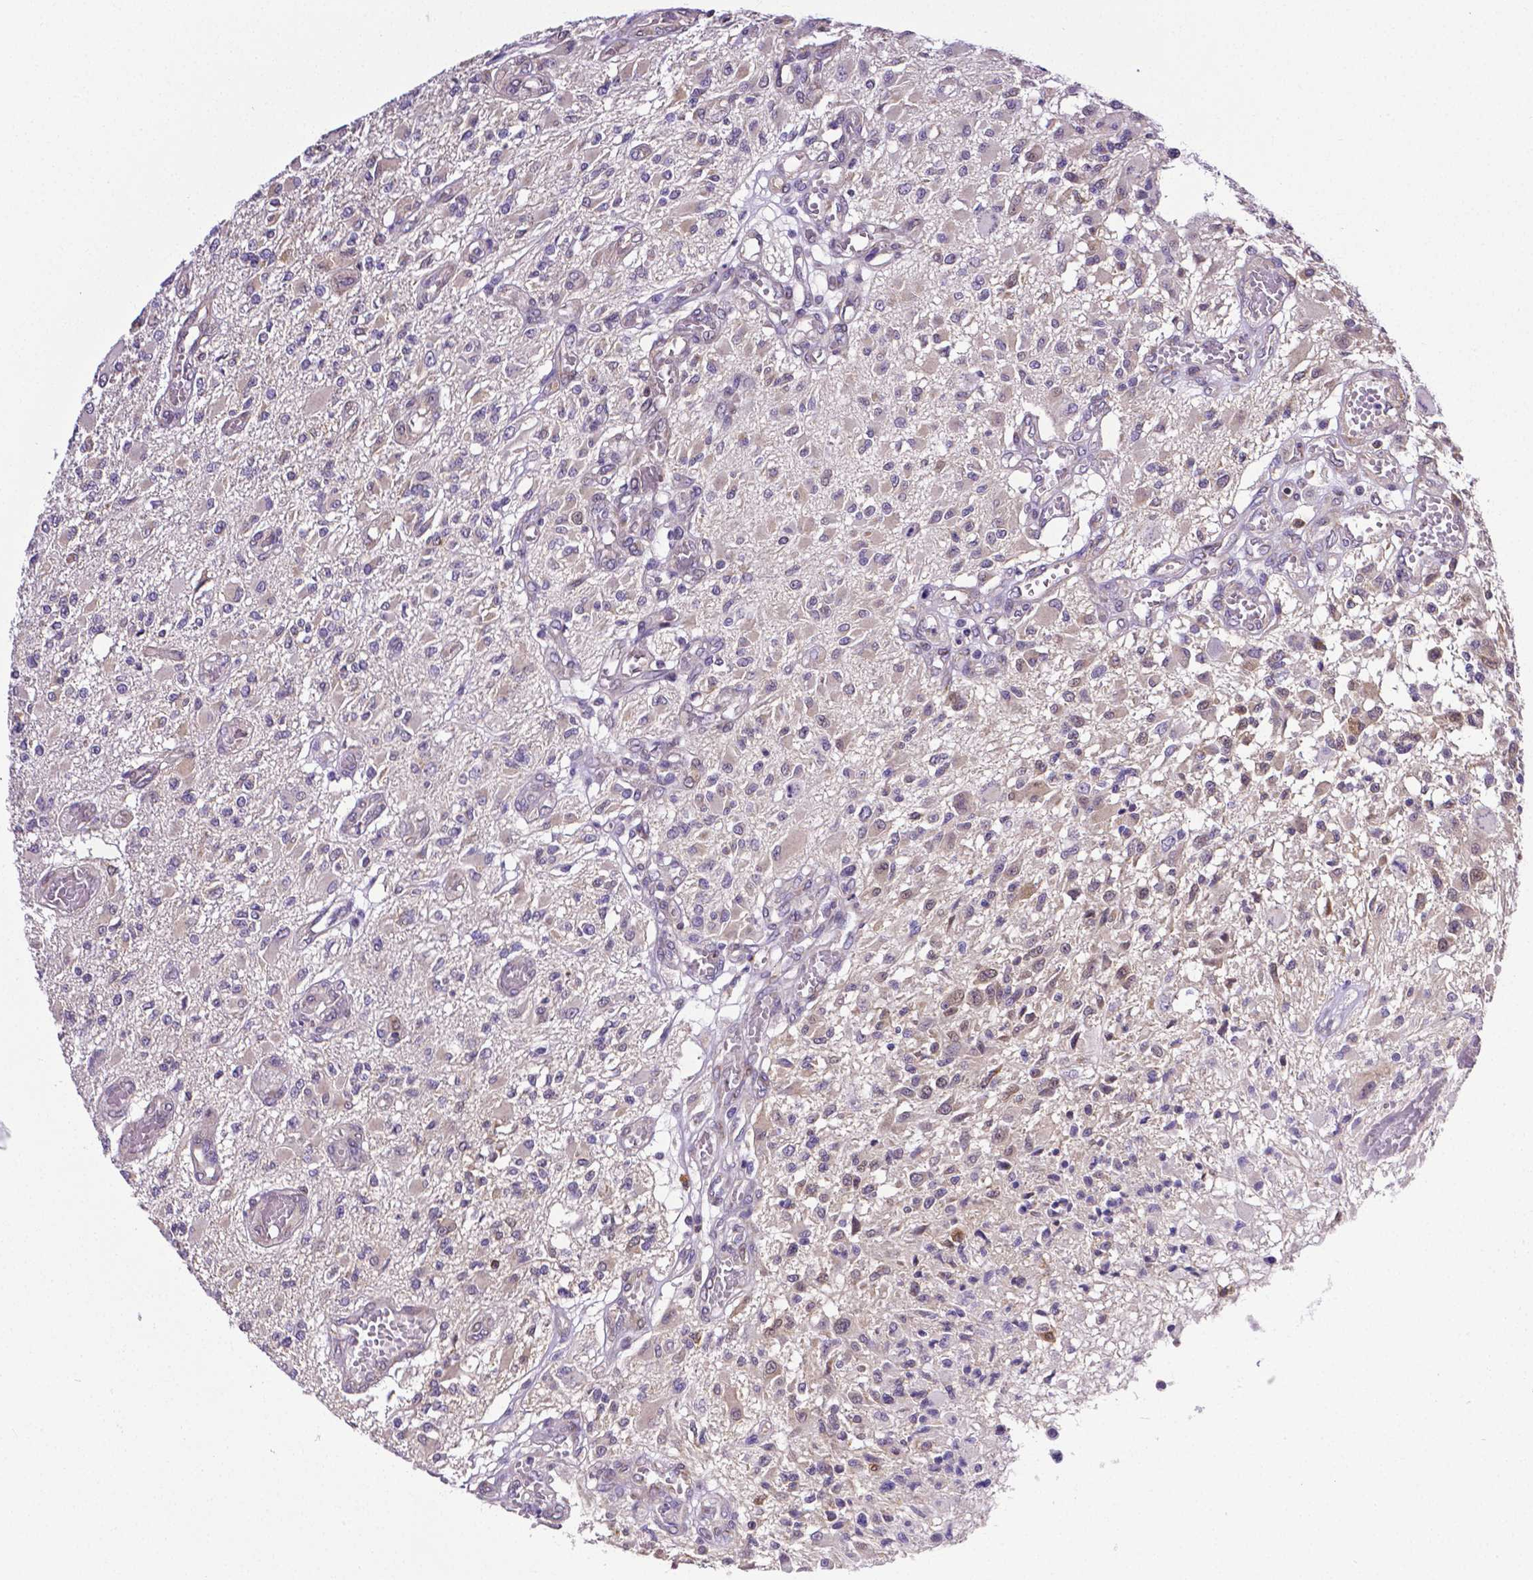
{"staining": {"intensity": "negative", "quantity": "none", "location": "none"}, "tissue": "glioma", "cell_type": "Tumor cells", "image_type": "cancer", "snomed": [{"axis": "morphology", "description": "Glioma, malignant, High grade"}, {"axis": "topography", "description": "Brain"}], "caption": "High power microscopy image of an IHC photomicrograph of glioma, revealing no significant staining in tumor cells.", "gene": "MCL1", "patient": {"sex": "female", "age": 63}}